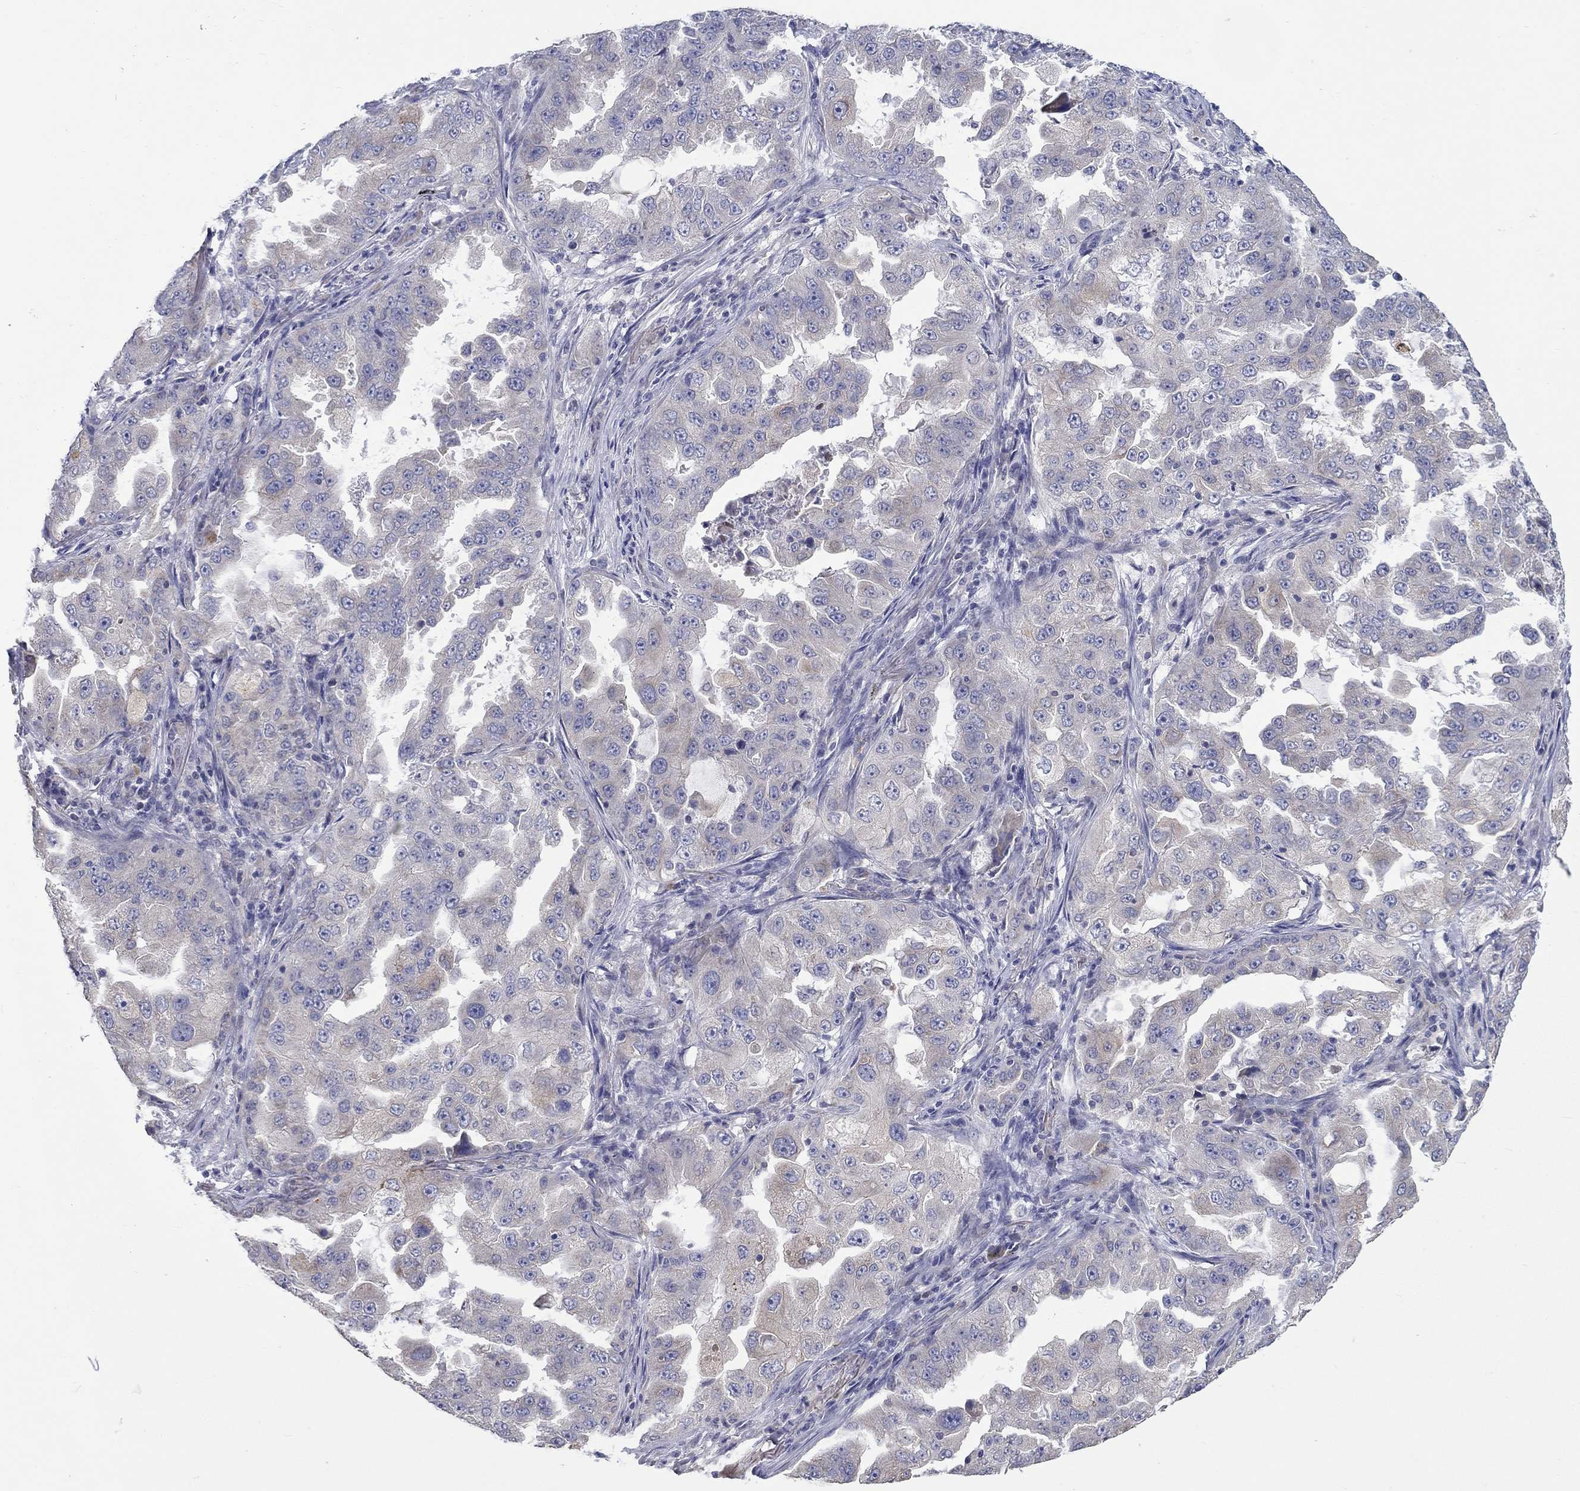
{"staining": {"intensity": "negative", "quantity": "none", "location": "none"}, "tissue": "lung cancer", "cell_type": "Tumor cells", "image_type": "cancer", "snomed": [{"axis": "morphology", "description": "Adenocarcinoma, NOS"}, {"axis": "topography", "description": "Lung"}], "caption": "IHC micrograph of neoplastic tissue: human lung cancer stained with DAB exhibits no significant protein staining in tumor cells. The staining was performed using DAB to visualize the protein expression in brown, while the nuclei were stained in blue with hematoxylin (Magnification: 20x).", "gene": "ERMP1", "patient": {"sex": "female", "age": 61}}